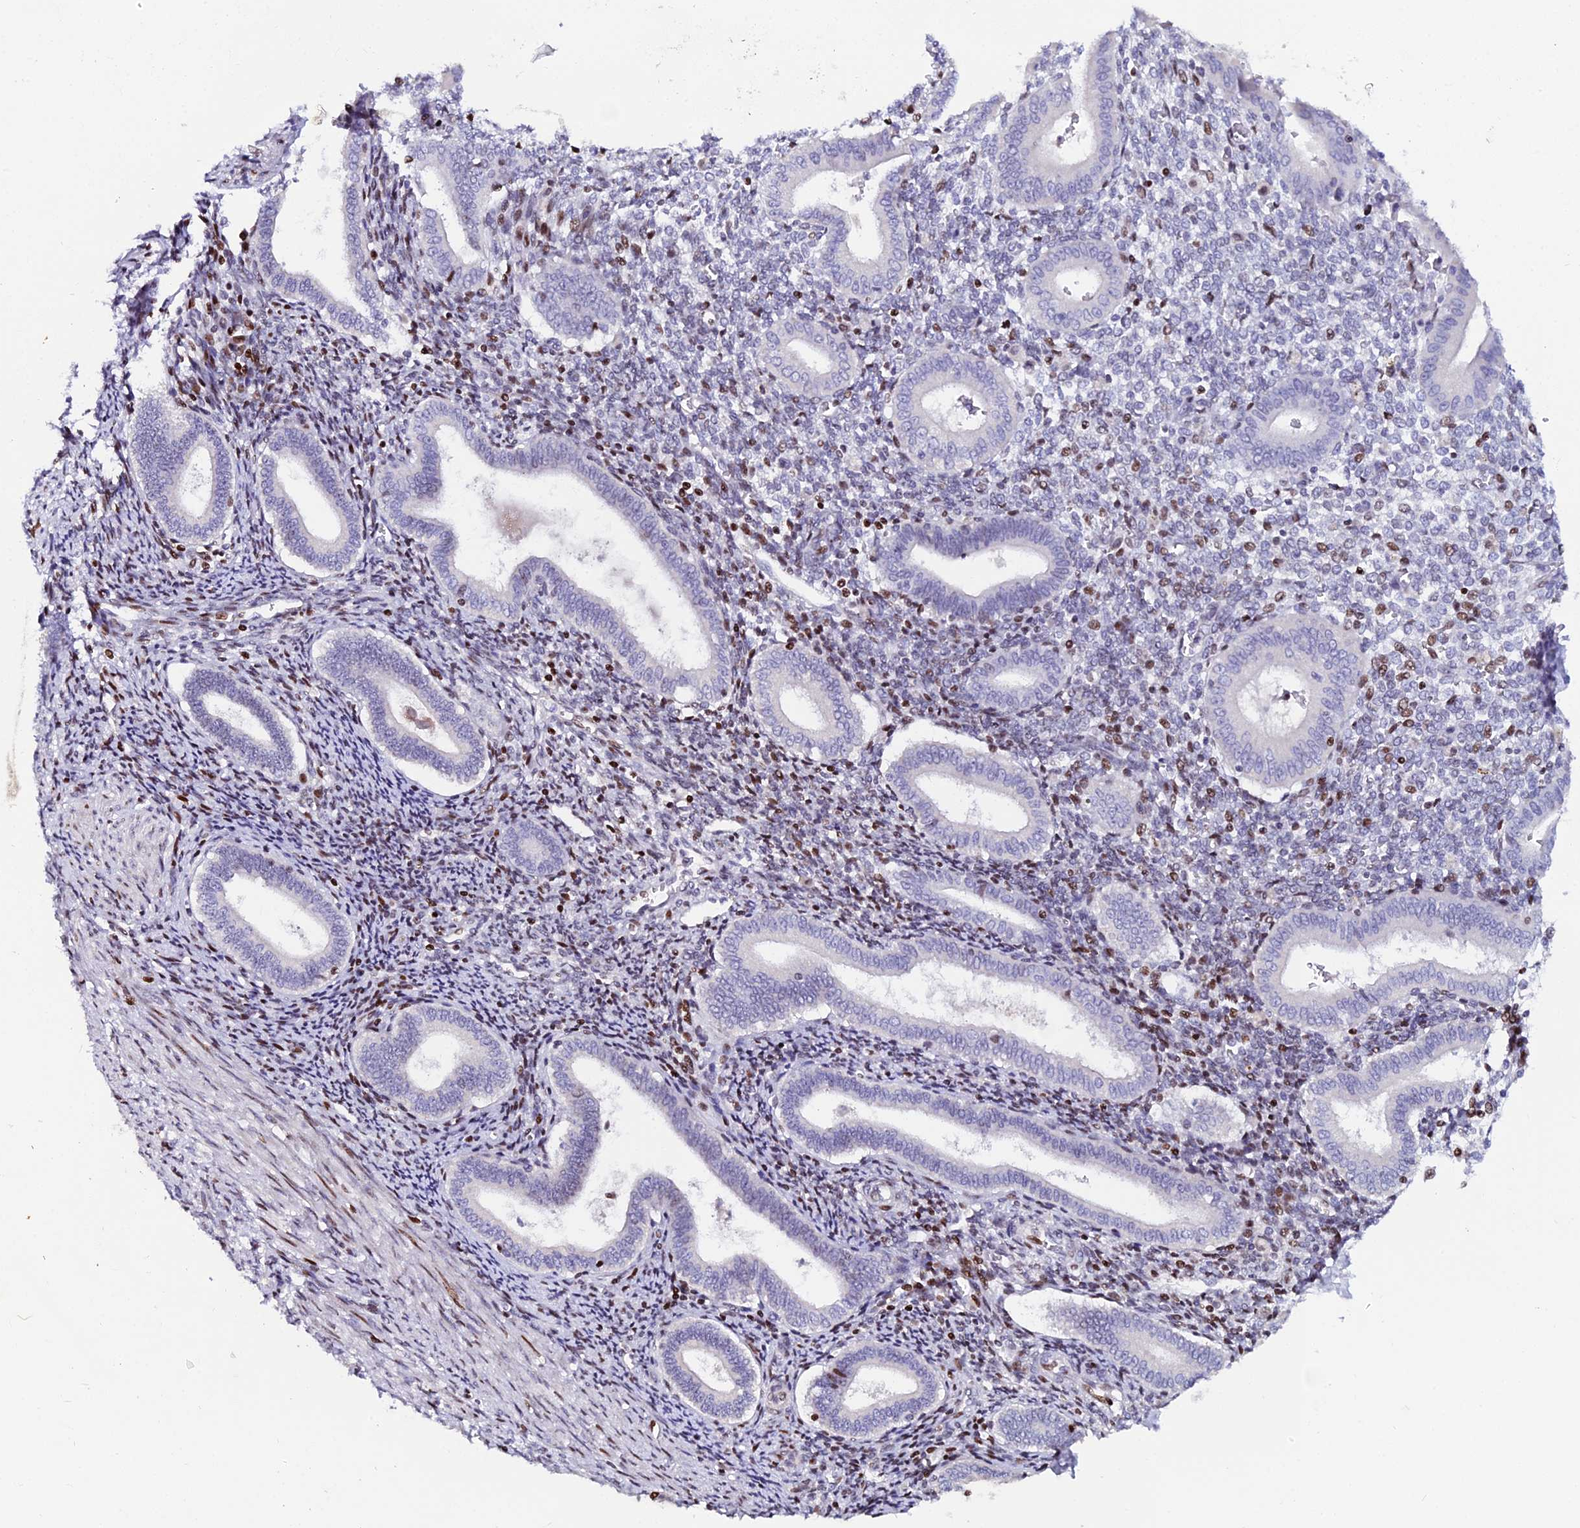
{"staining": {"intensity": "moderate", "quantity": "25%-75%", "location": "nuclear"}, "tissue": "endometrium", "cell_type": "Cells in endometrial stroma", "image_type": "normal", "snomed": [{"axis": "morphology", "description": "Normal tissue, NOS"}, {"axis": "topography", "description": "Endometrium"}], "caption": "Endometrium stained for a protein displays moderate nuclear positivity in cells in endometrial stroma.", "gene": "MYNN", "patient": {"sex": "female", "age": 44}}